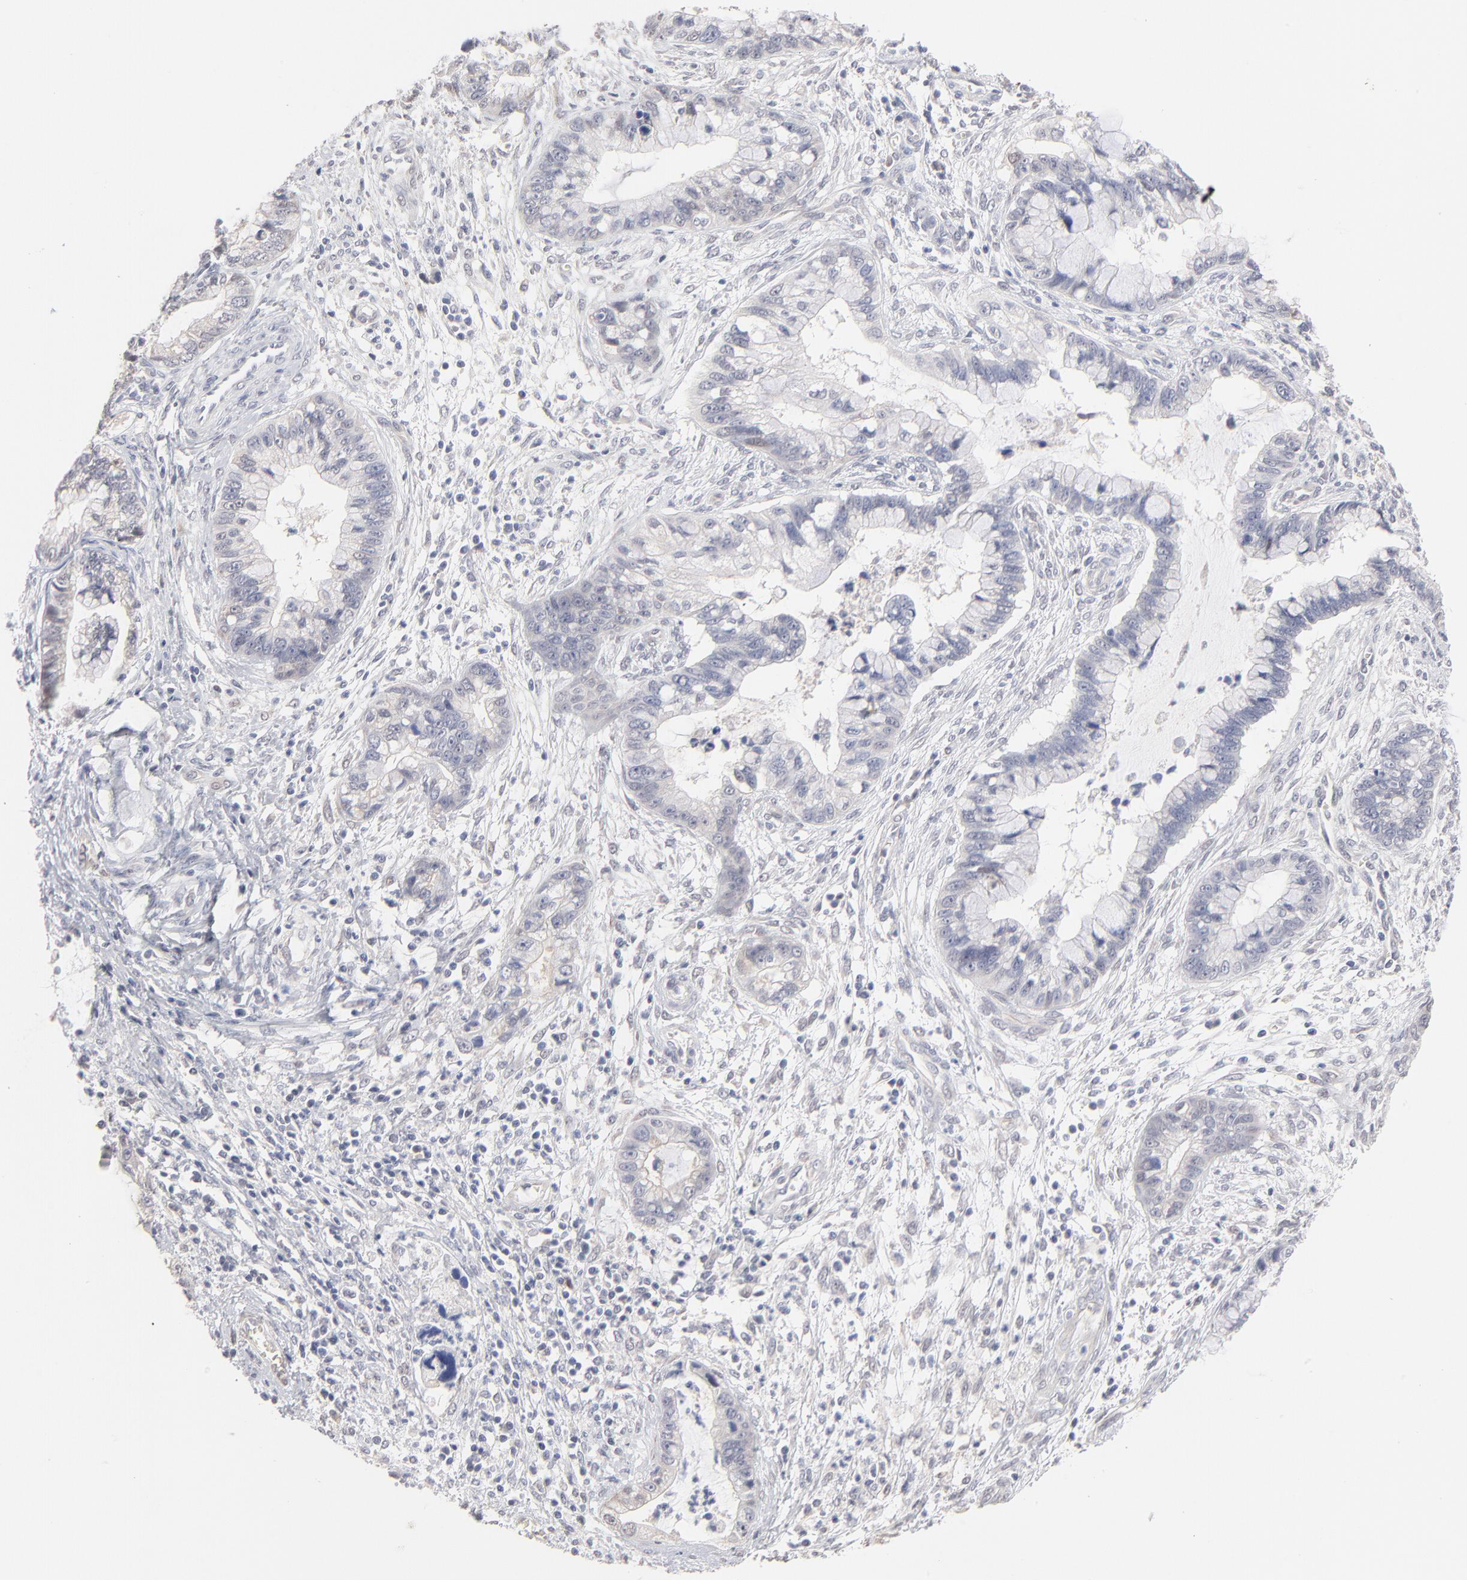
{"staining": {"intensity": "moderate", "quantity": "<25%", "location": "cytoplasmic/membranous"}, "tissue": "cervical cancer", "cell_type": "Tumor cells", "image_type": "cancer", "snomed": [{"axis": "morphology", "description": "Adenocarcinoma, NOS"}, {"axis": "topography", "description": "Cervix"}], "caption": "Adenocarcinoma (cervical) tissue displays moderate cytoplasmic/membranous positivity in approximately <25% of tumor cells", "gene": "RBM3", "patient": {"sex": "female", "age": 44}}